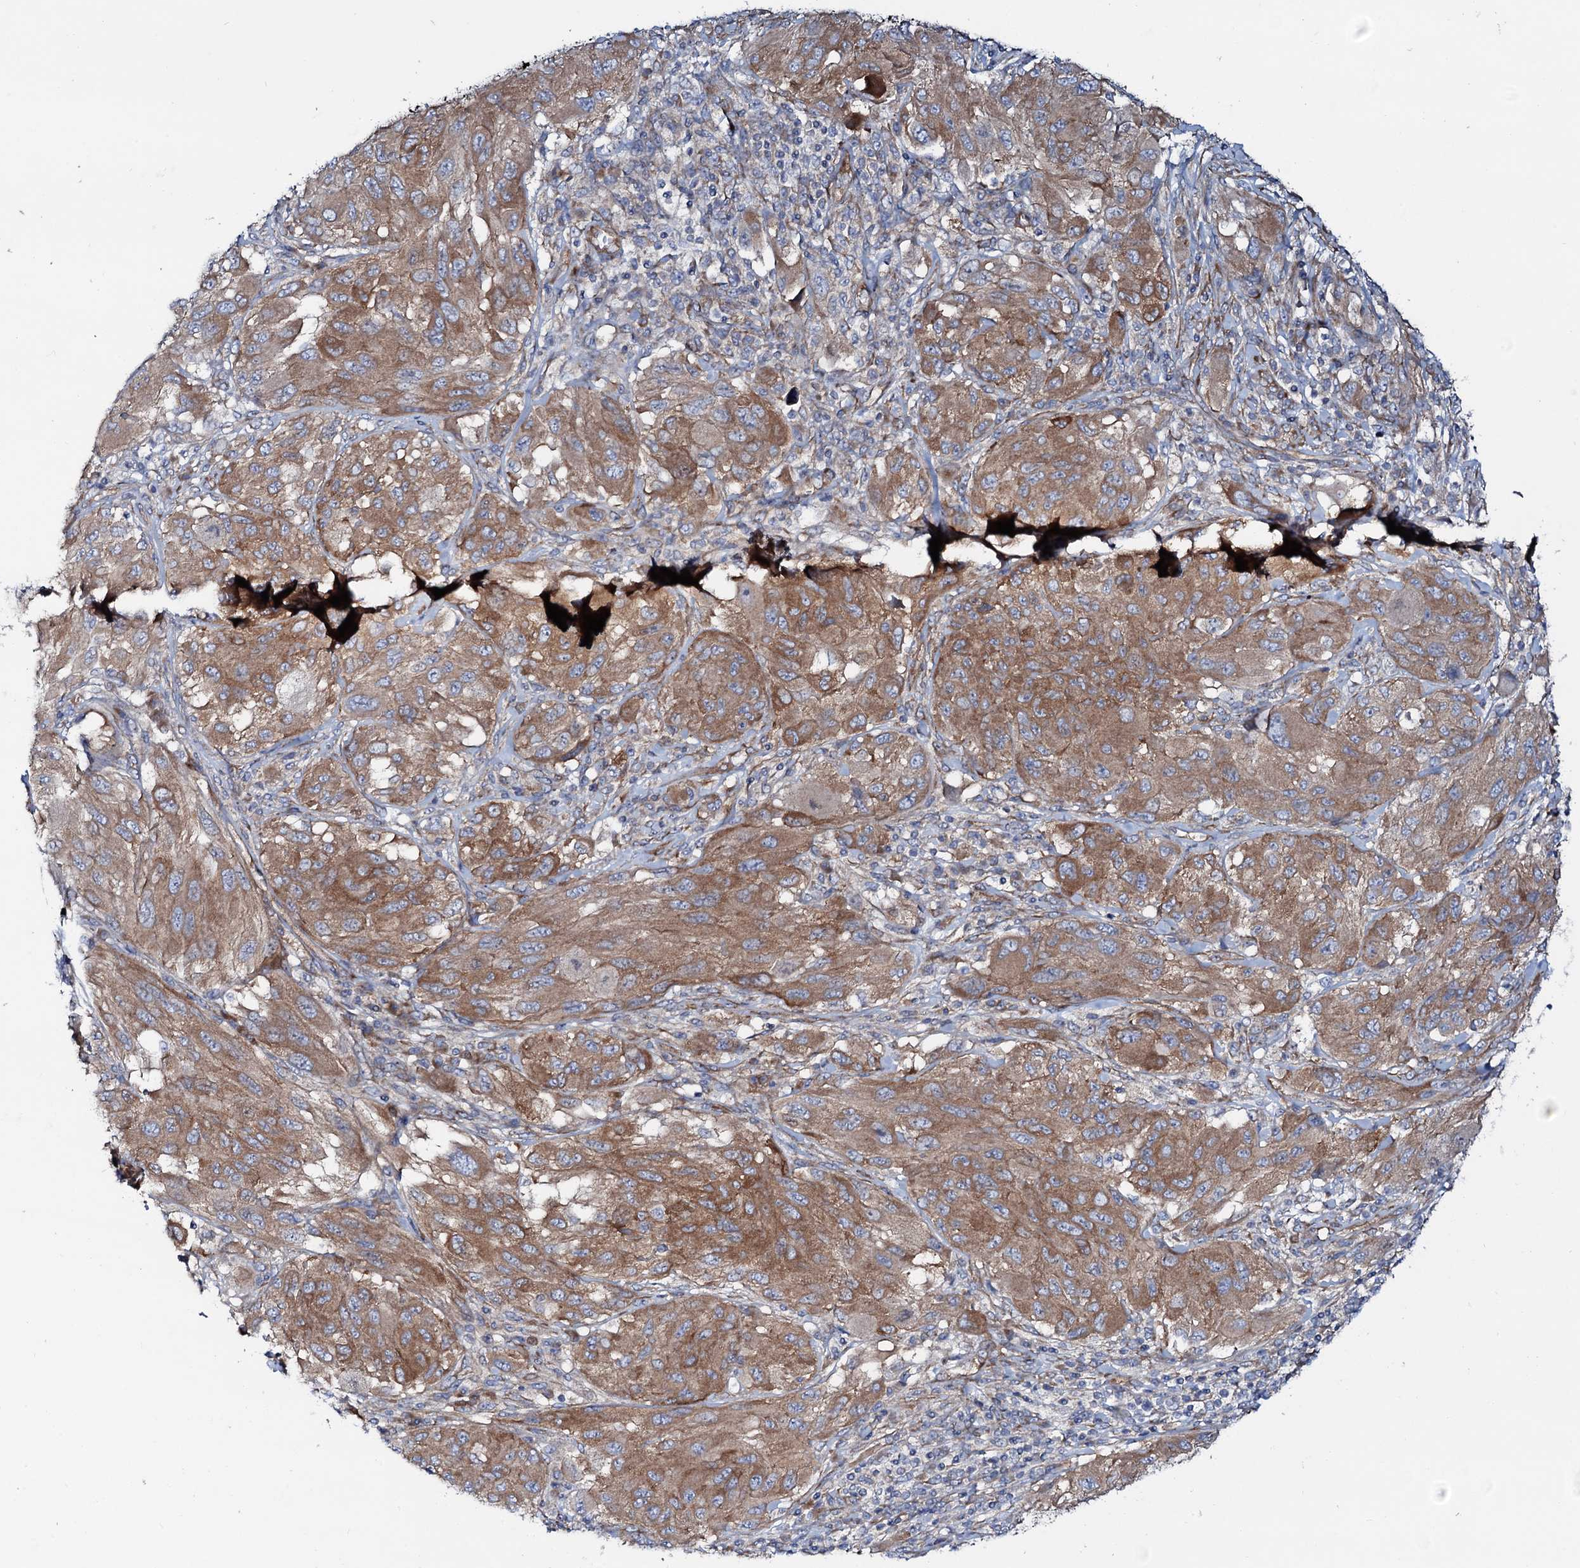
{"staining": {"intensity": "moderate", "quantity": ">75%", "location": "cytoplasmic/membranous"}, "tissue": "melanoma", "cell_type": "Tumor cells", "image_type": "cancer", "snomed": [{"axis": "morphology", "description": "Malignant melanoma, NOS"}, {"axis": "topography", "description": "Skin"}], "caption": "A histopathology image of human melanoma stained for a protein exhibits moderate cytoplasmic/membranous brown staining in tumor cells.", "gene": "STARD13", "patient": {"sex": "female", "age": 91}}